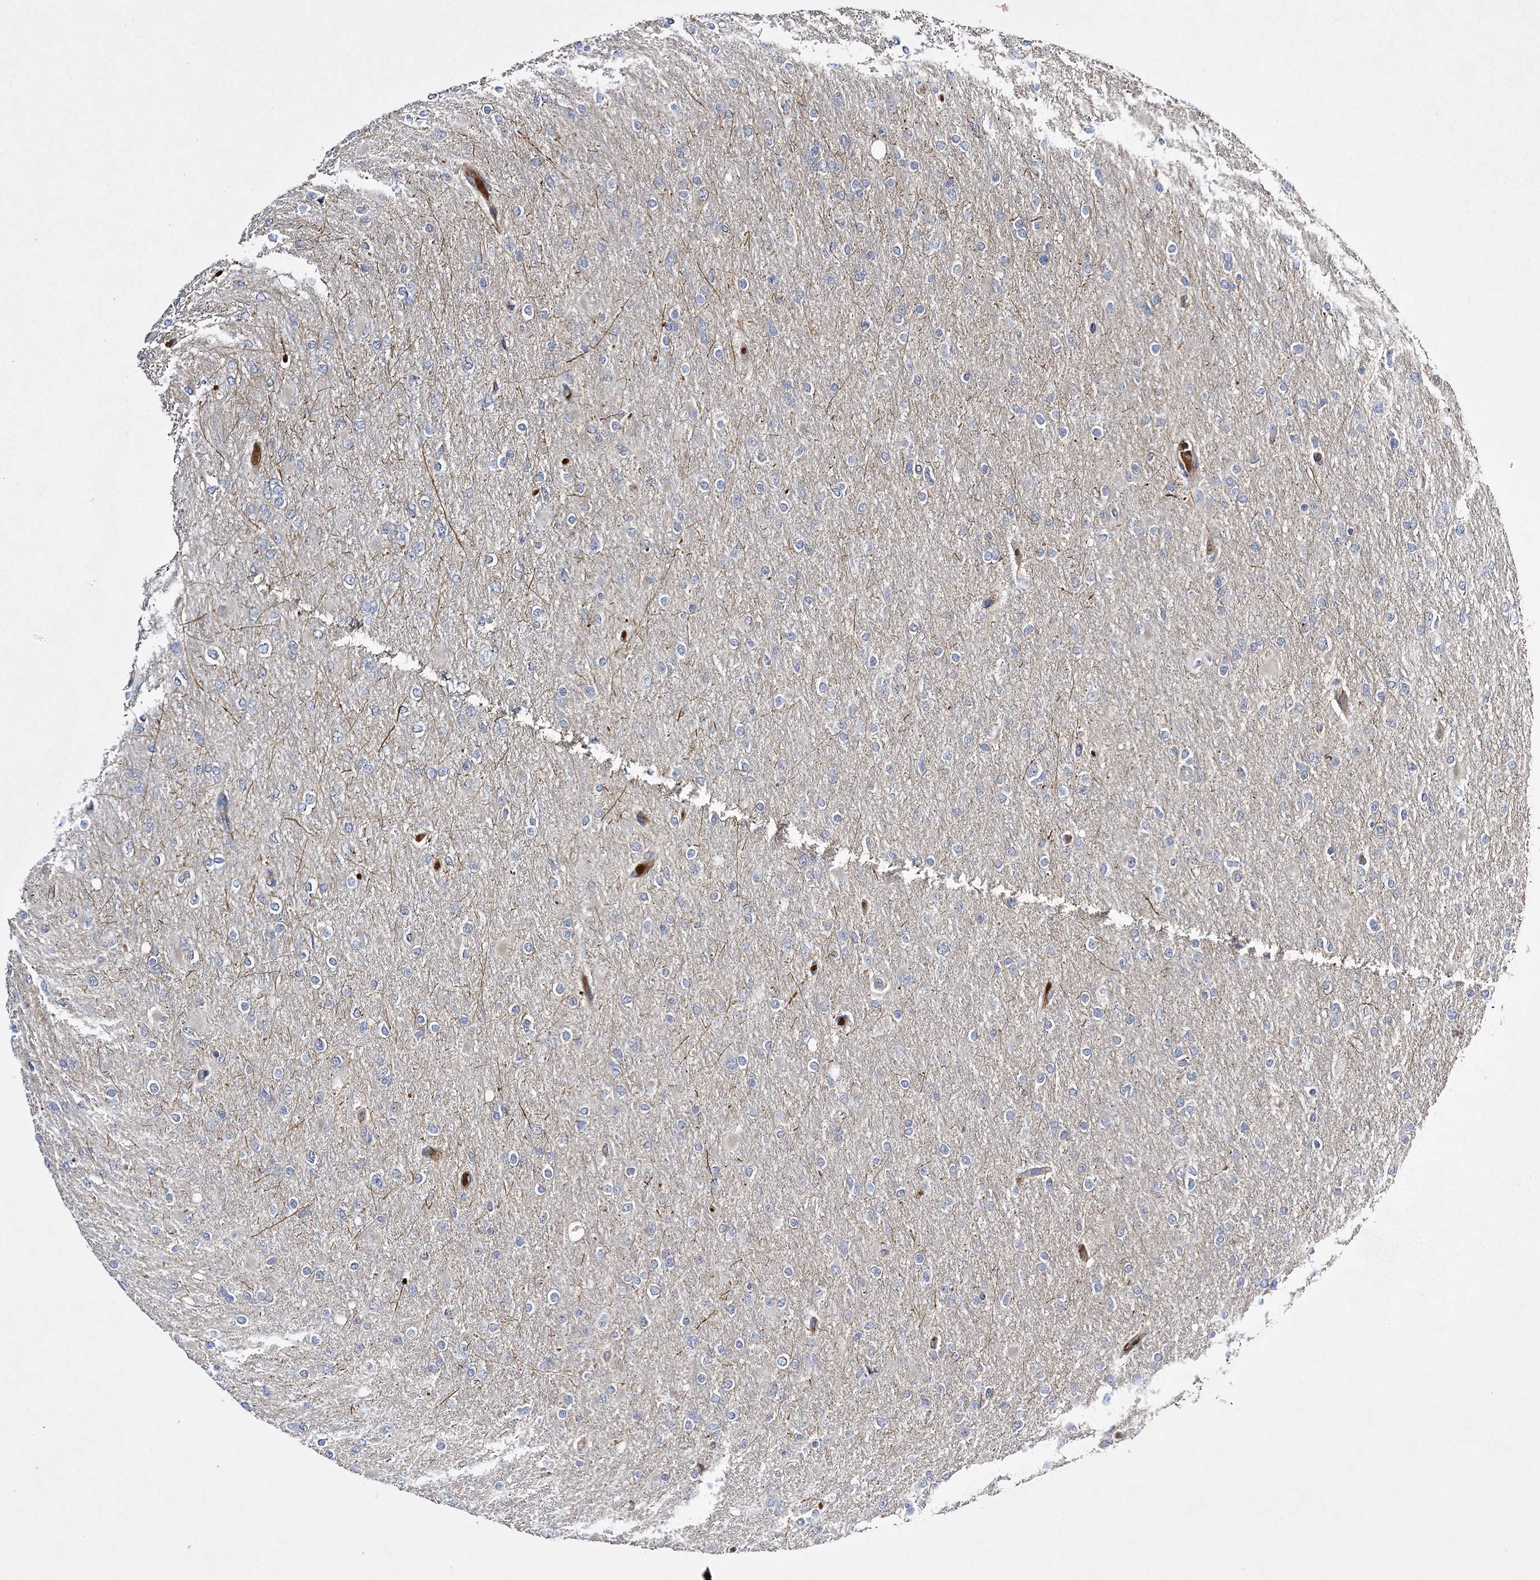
{"staining": {"intensity": "negative", "quantity": "none", "location": "none"}, "tissue": "glioma", "cell_type": "Tumor cells", "image_type": "cancer", "snomed": [{"axis": "morphology", "description": "Glioma, malignant, High grade"}, {"axis": "topography", "description": "Cerebral cortex"}], "caption": "The photomicrograph demonstrates no significant positivity in tumor cells of malignant high-grade glioma.", "gene": "CALN1", "patient": {"sex": "female", "age": 36}}